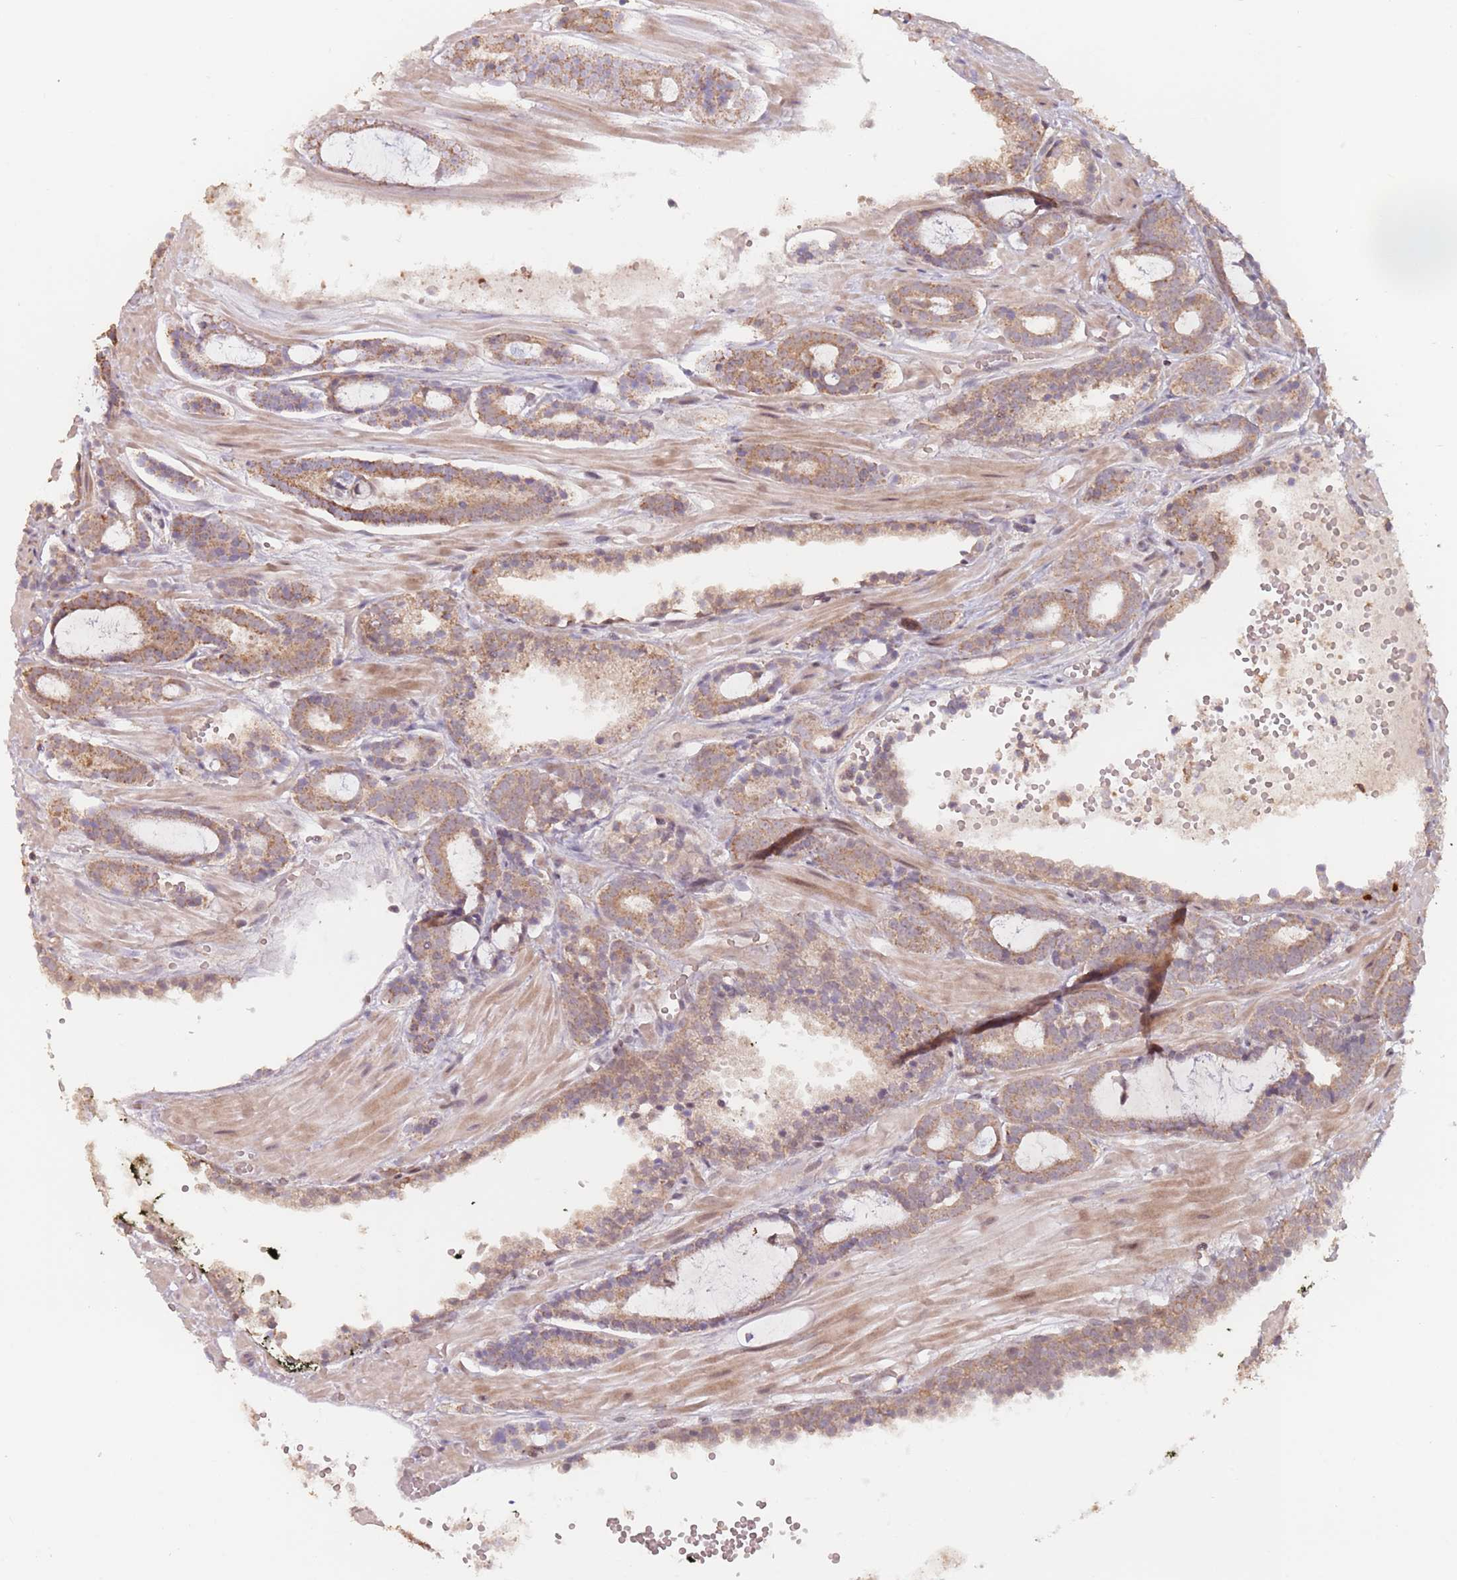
{"staining": {"intensity": "moderate", "quantity": ">75%", "location": "cytoplasmic/membranous"}, "tissue": "prostate cancer", "cell_type": "Tumor cells", "image_type": "cancer", "snomed": [{"axis": "morphology", "description": "Adenocarcinoma, High grade"}, {"axis": "topography", "description": "Prostate"}], "caption": "A brown stain highlights moderate cytoplasmic/membranous positivity of a protein in human prostate adenocarcinoma (high-grade) tumor cells. (brown staining indicates protein expression, while blue staining denotes nuclei).", "gene": "VPS52", "patient": {"sex": "male", "age": 71}}